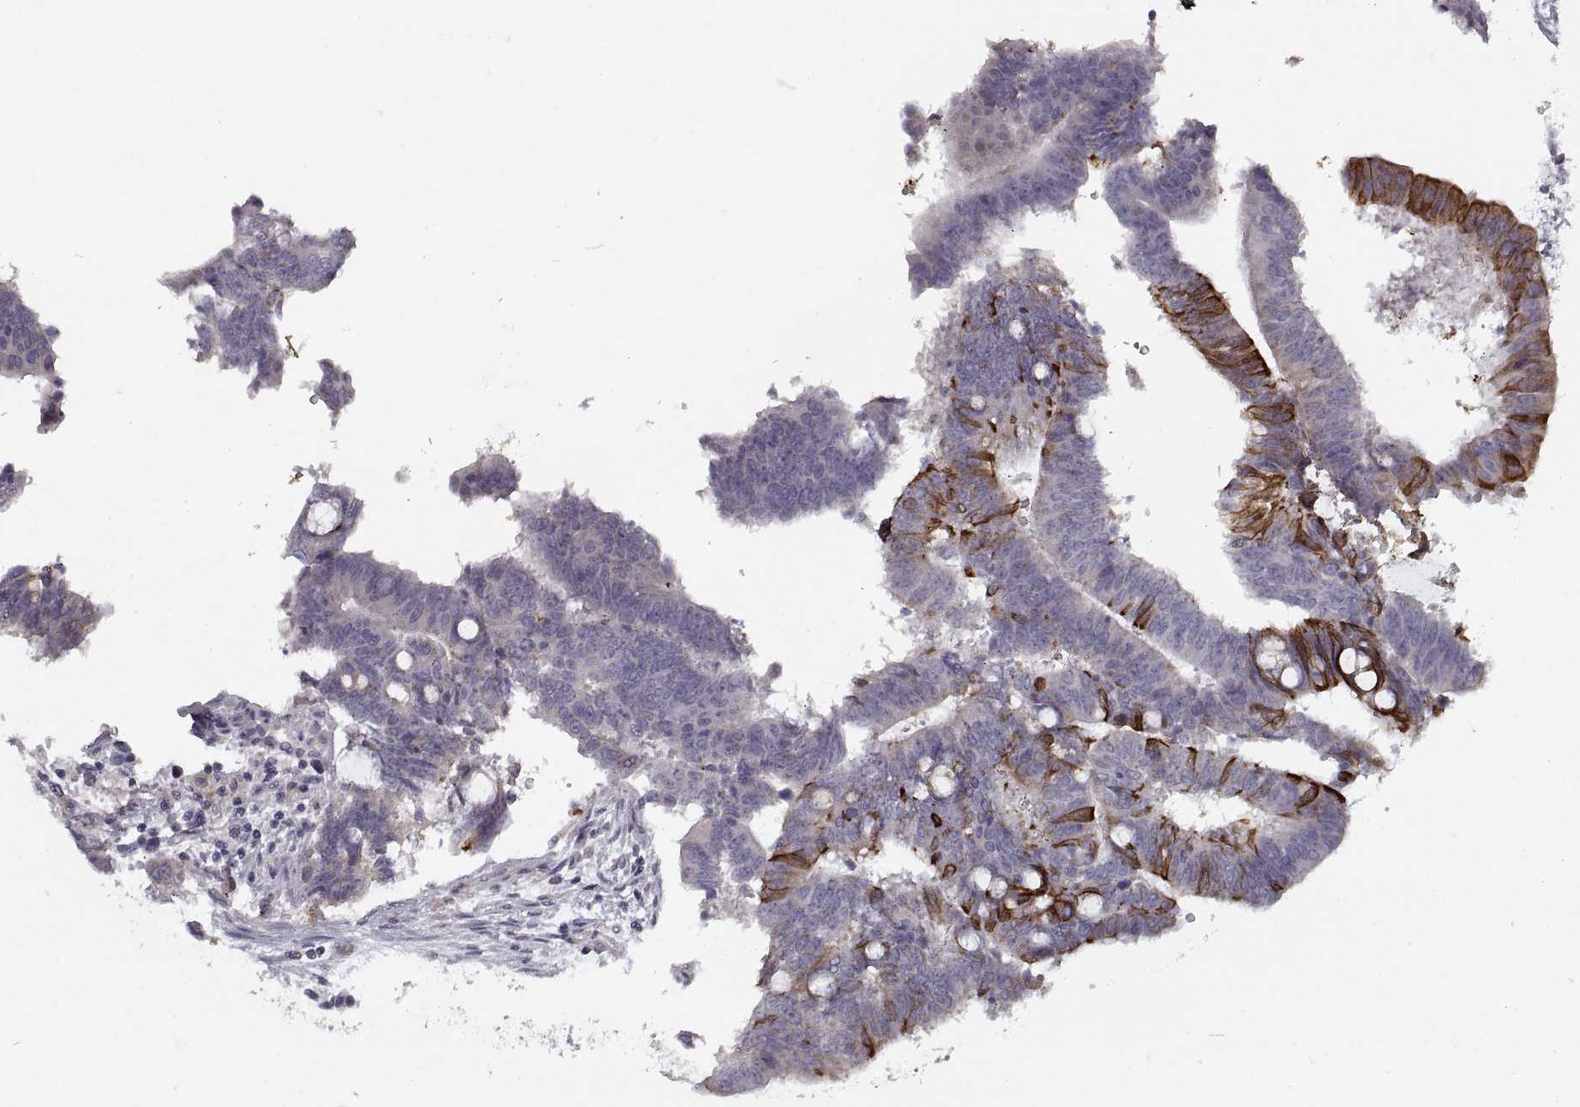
{"staining": {"intensity": "strong", "quantity": "<25%", "location": "cytoplasmic/membranous"}, "tissue": "colorectal cancer", "cell_type": "Tumor cells", "image_type": "cancer", "snomed": [{"axis": "morphology", "description": "Adenocarcinoma, NOS"}, {"axis": "topography", "description": "Colon"}], "caption": "This is an image of IHC staining of colorectal adenocarcinoma, which shows strong staining in the cytoplasmic/membranous of tumor cells.", "gene": "GAD2", "patient": {"sex": "female", "age": 43}}